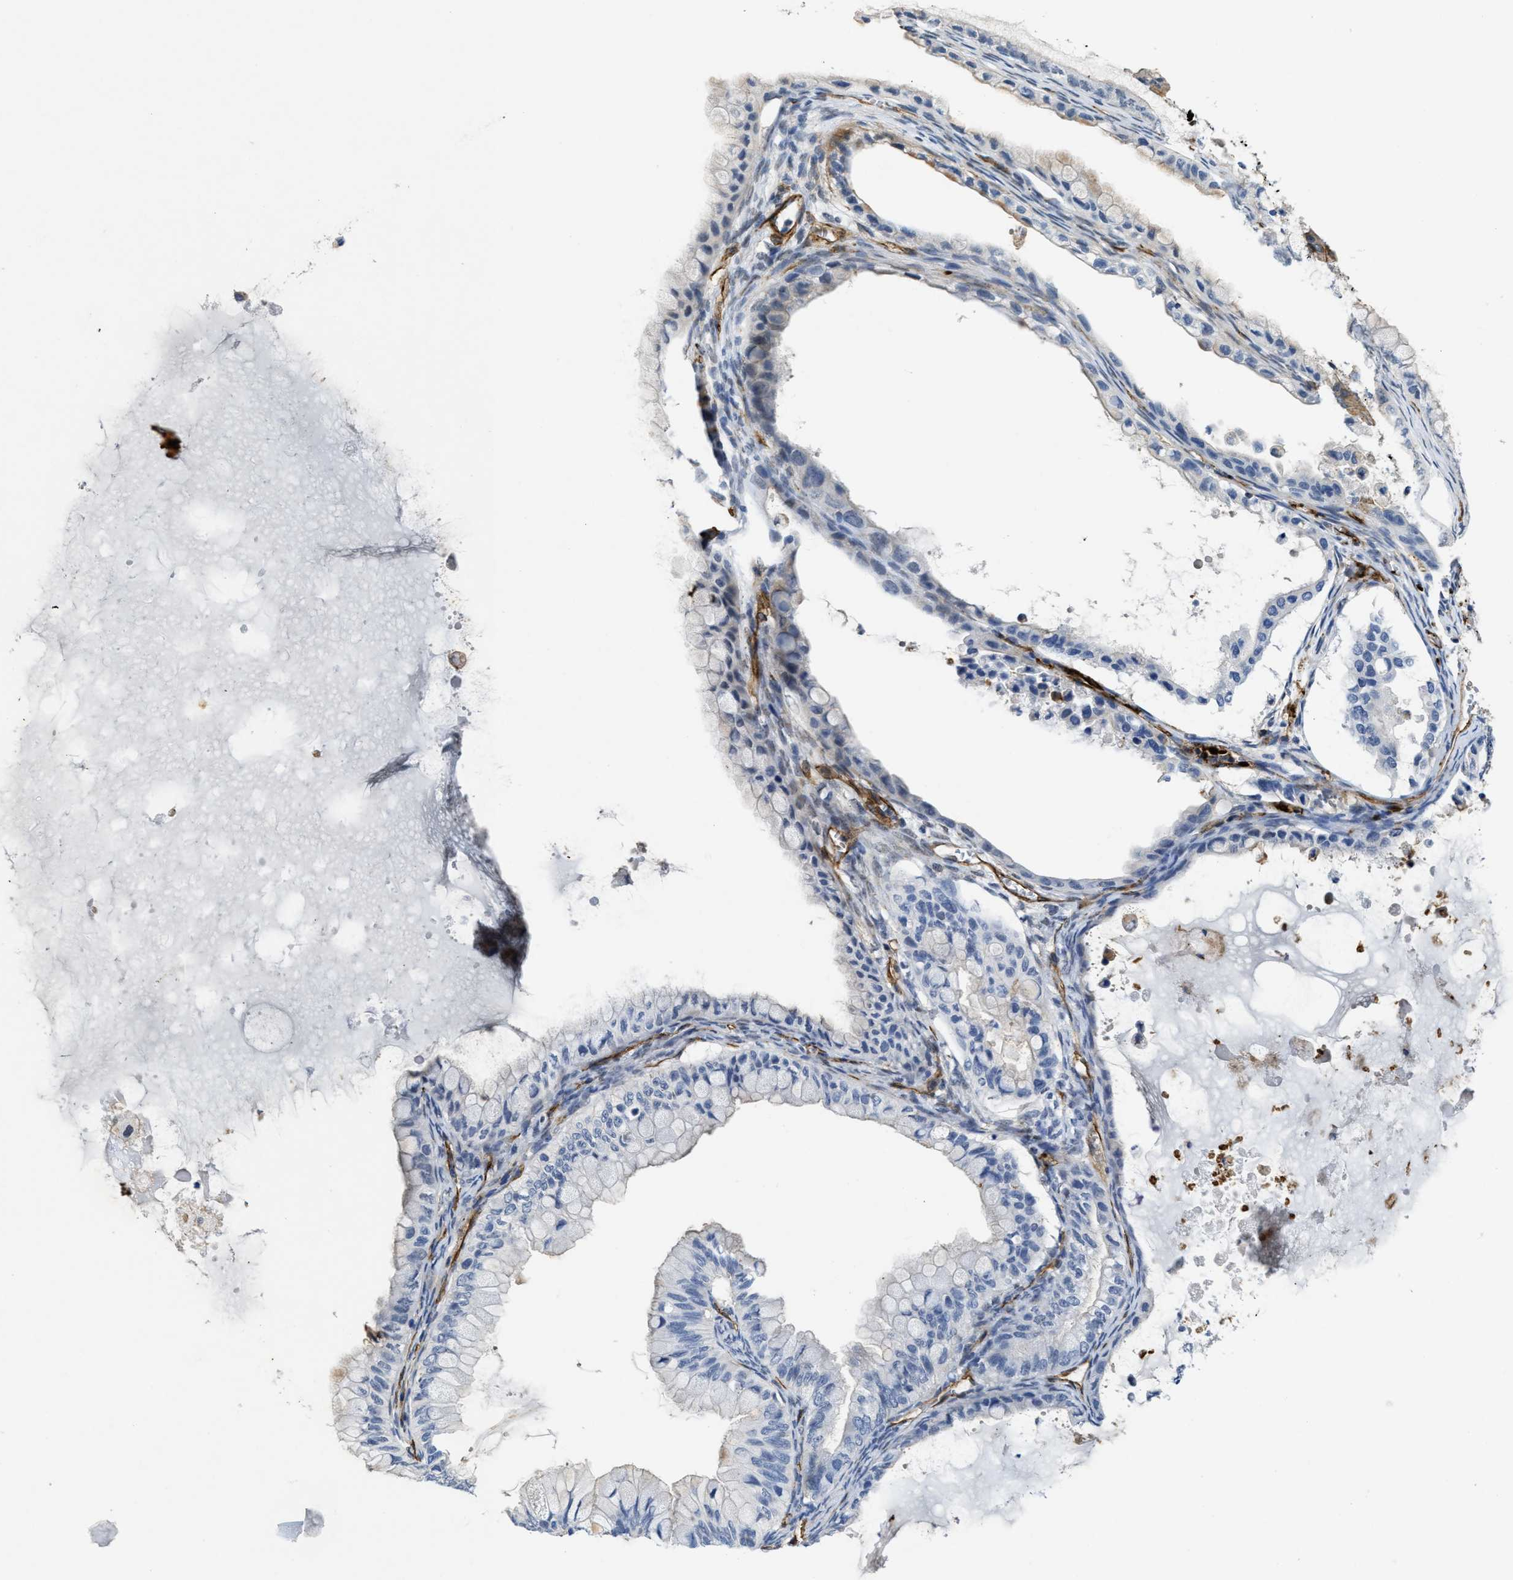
{"staining": {"intensity": "weak", "quantity": "<25%", "location": "cytoplasmic/membranous"}, "tissue": "ovarian cancer", "cell_type": "Tumor cells", "image_type": "cancer", "snomed": [{"axis": "morphology", "description": "Cystadenocarcinoma, mucinous, NOS"}, {"axis": "topography", "description": "Ovary"}], "caption": "Immunohistochemistry (IHC) of human ovarian cancer (mucinous cystadenocarcinoma) shows no staining in tumor cells. The staining was performed using DAB to visualize the protein expression in brown, while the nuclei were stained in blue with hematoxylin (Magnification: 20x).", "gene": "NAB1", "patient": {"sex": "female", "age": 80}}